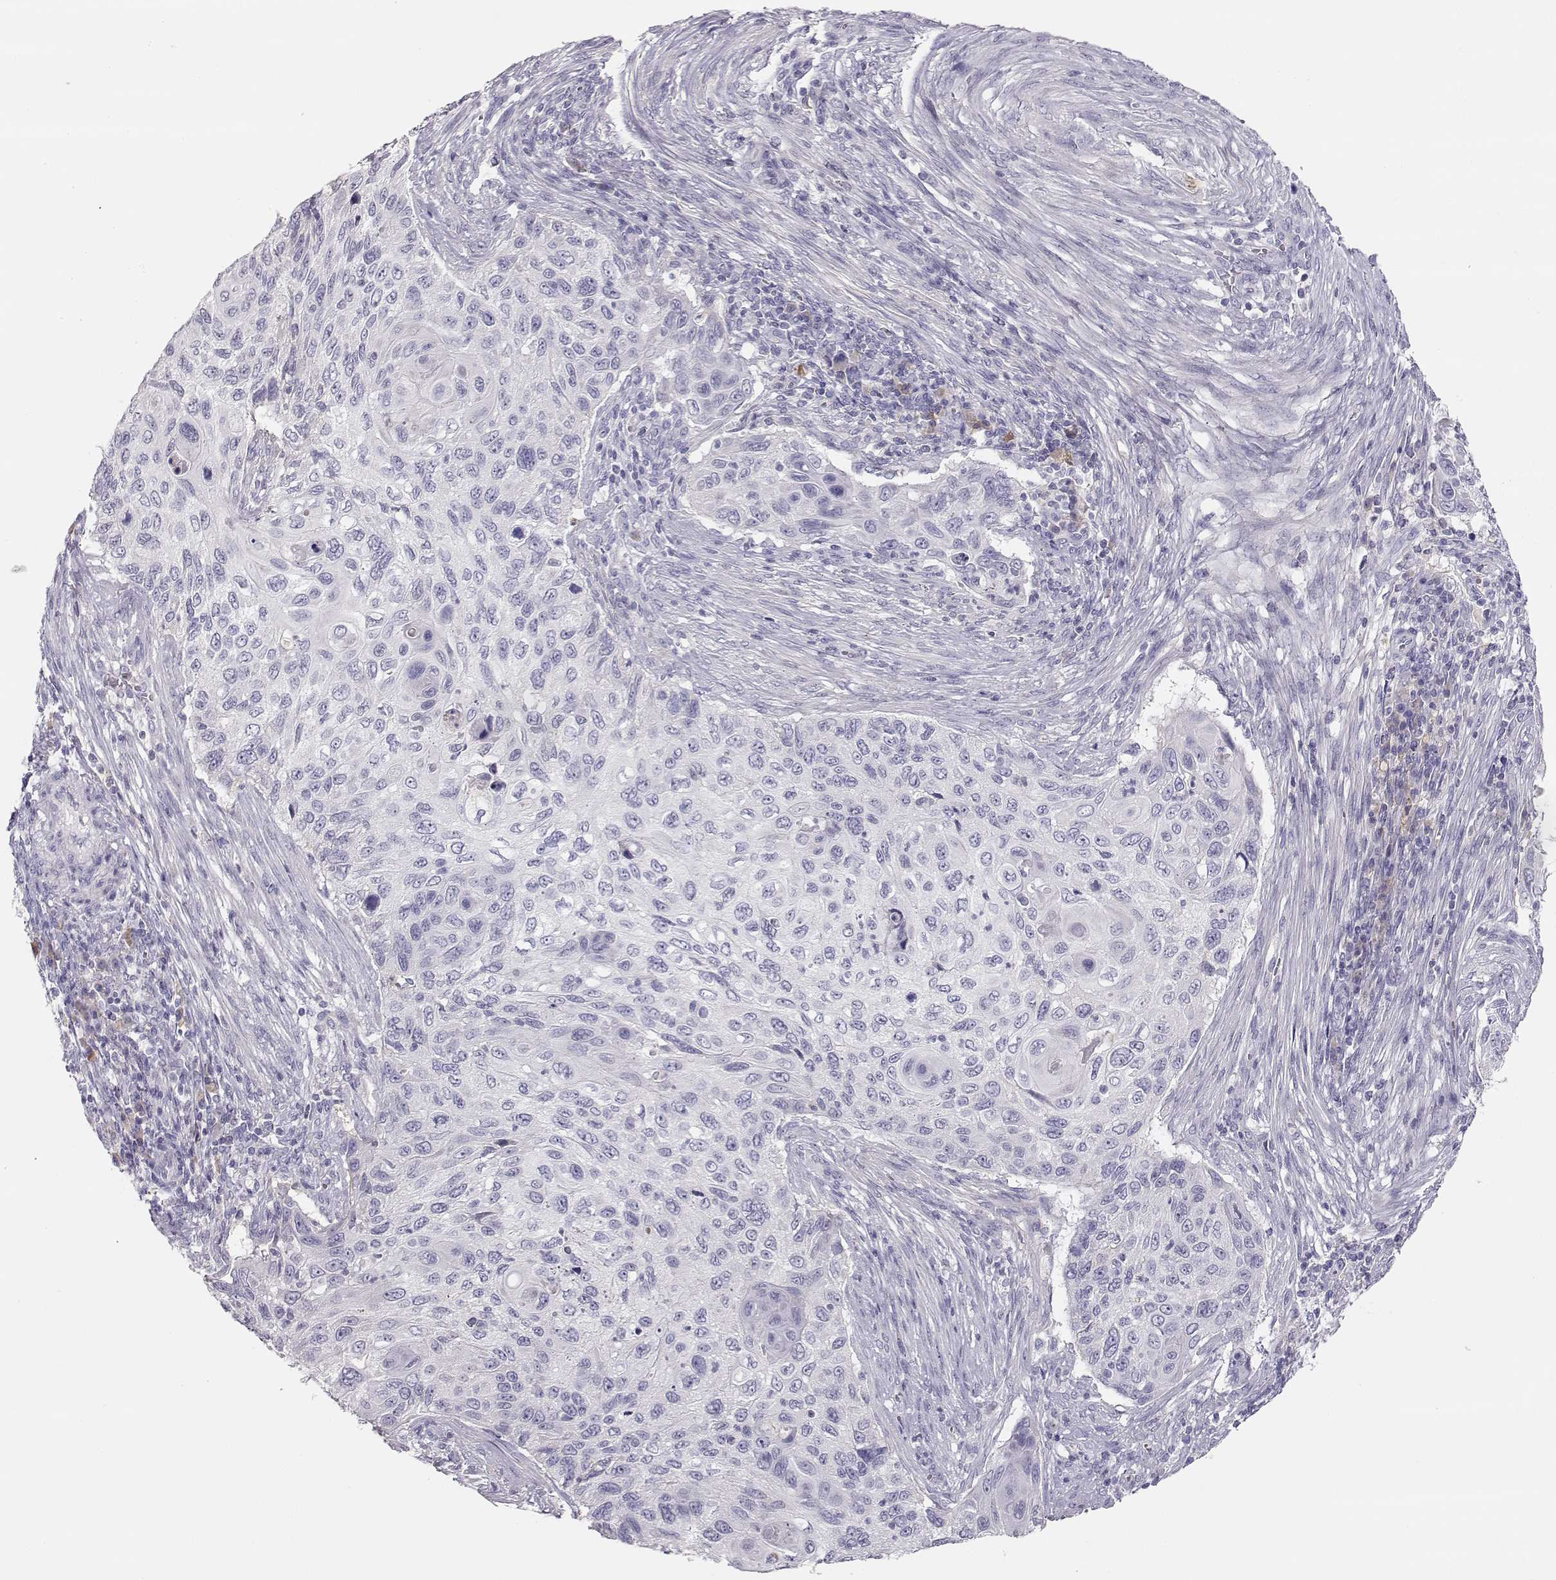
{"staining": {"intensity": "negative", "quantity": "none", "location": "none"}, "tissue": "cervical cancer", "cell_type": "Tumor cells", "image_type": "cancer", "snomed": [{"axis": "morphology", "description": "Squamous cell carcinoma, NOS"}, {"axis": "topography", "description": "Cervix"}], "caption": "Tumor cells are negative for brown protein staining in squamous cell carcinoma (cervical).", "gene": "SLCO6A1", "patient": {"sex": "female", "age": 70}}